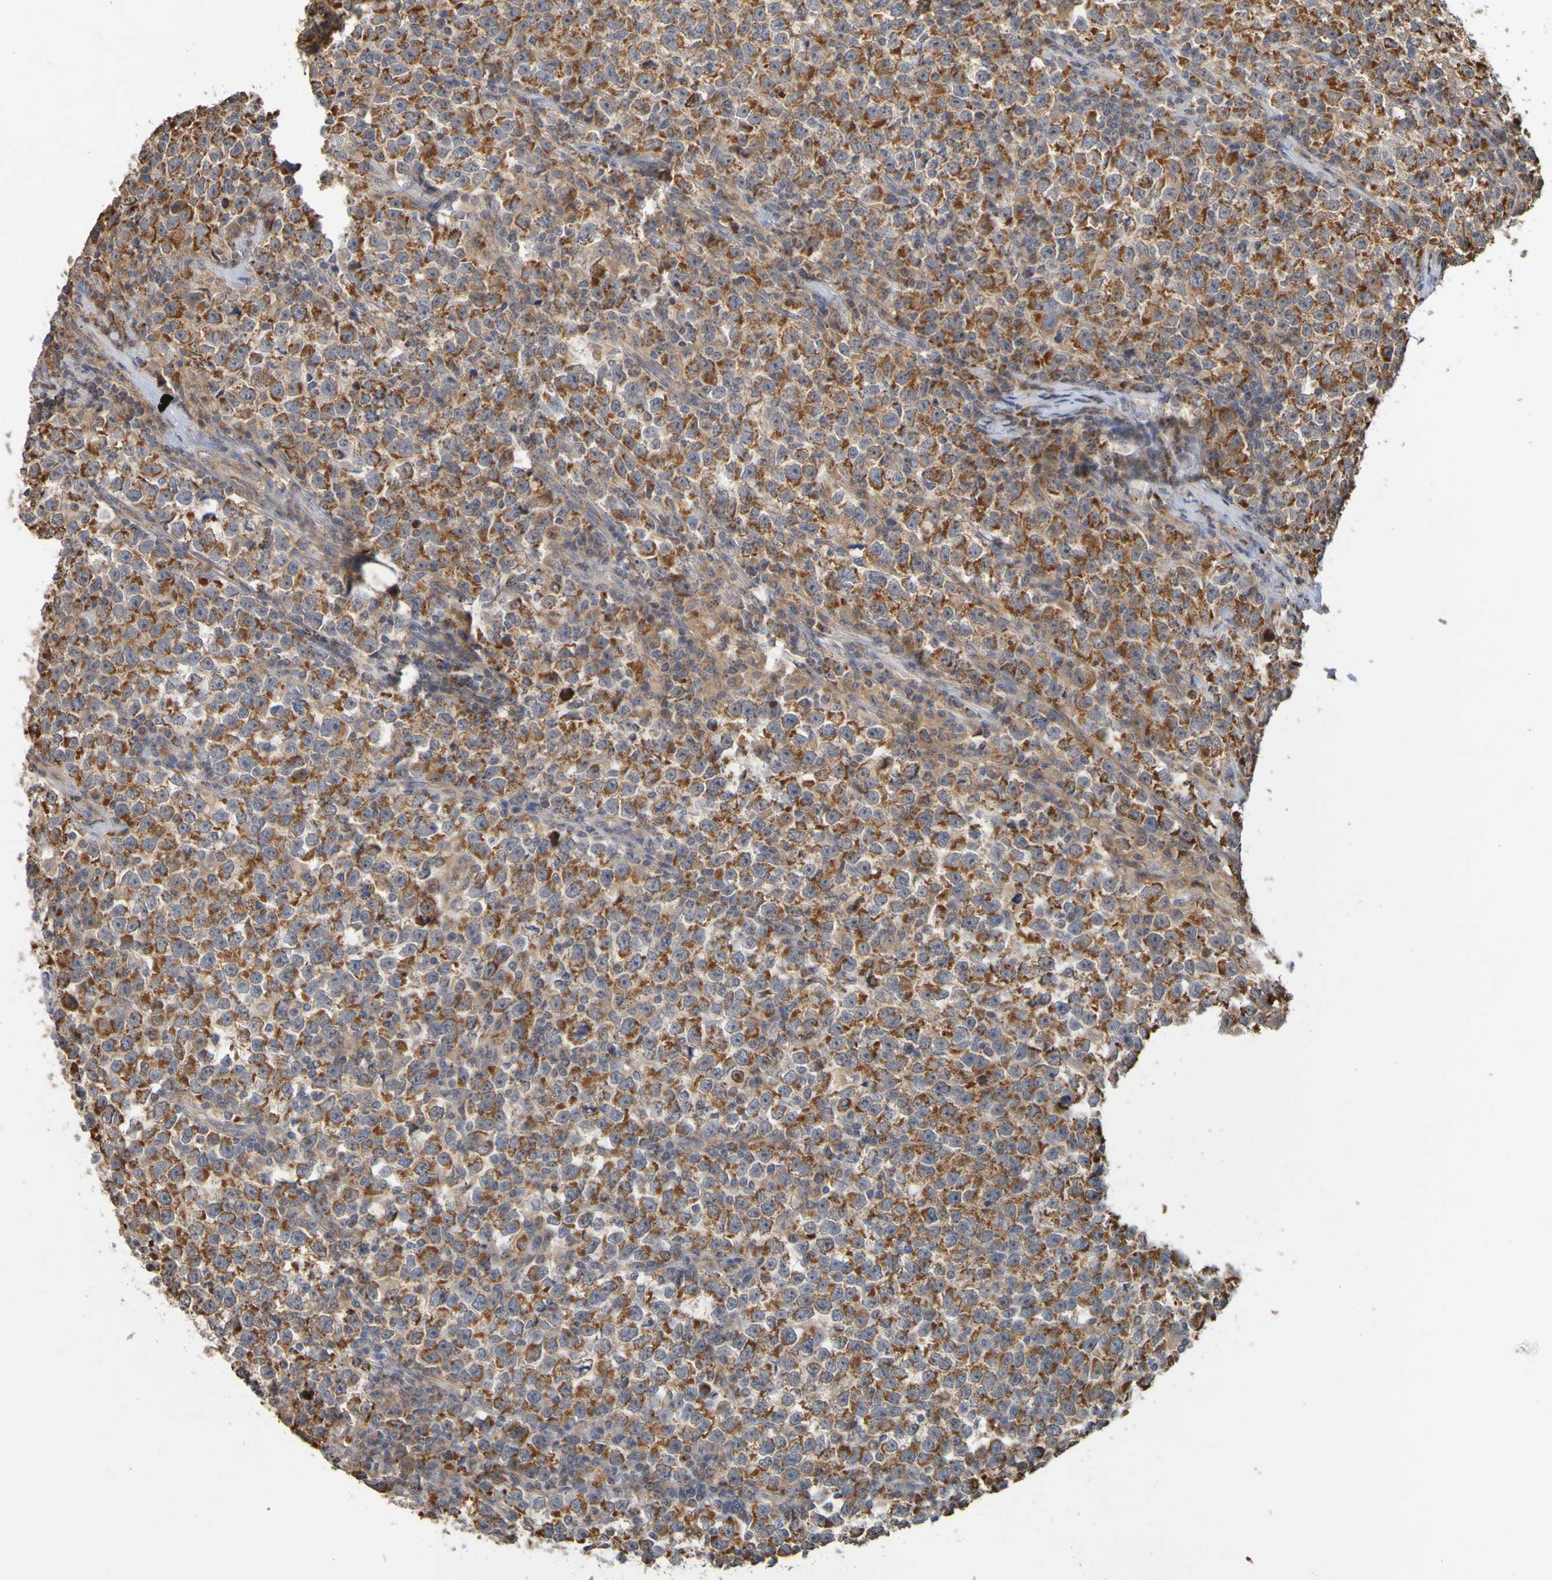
{"staining": {"intensity": "strong", "quantity": ">75%", "location": "cytoplasmic/membranous"}, "tissue": "testis cancer", "cell_type": "Tumor cells", "image_type": "cancer", "snomed": [{"axis": "morphology", "description": "Seminoma, NOS"}, {"axis": "topography", "description": "Testis"}], "caption": "Testis cancer (seminoma) stained with DAB IHC exhibits high levels of strong cytoplasmic/membranous staining in about >75% of tumor cells.", "gene": "TMBIM1", "patient": {"sex": "male", "age": 43}}